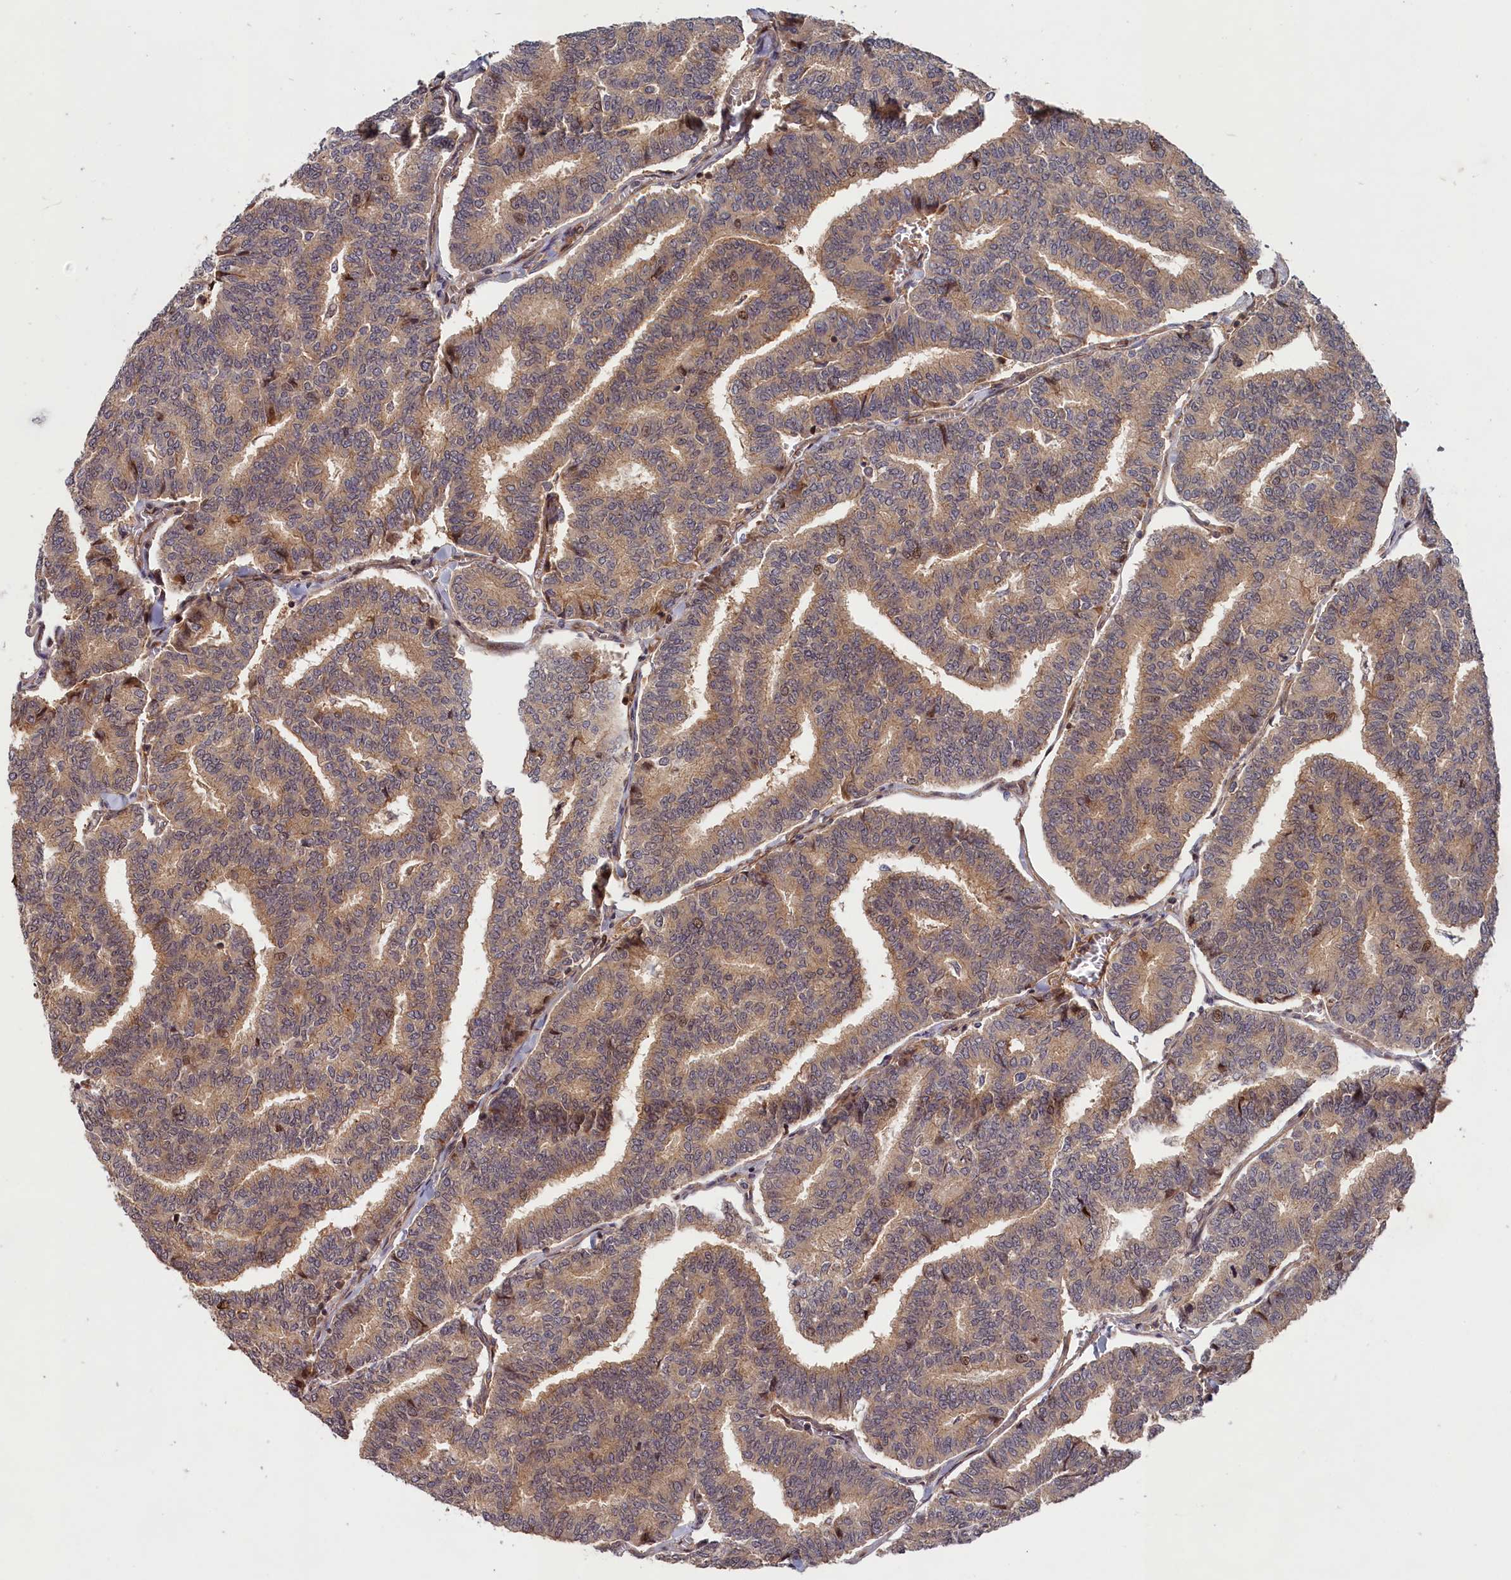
{"staining": {"intensity": "weak", "quantity": ">75%", "location": "cytoplasmic/membranous"}, "tissue": "thyroid cancer", "cell_type": "Tumor cells", "image_type": "cancer", "snomed": [{"axis": "morphology", "description": "Papillary adenocarcinoma, NOS"}, {"axis": "topography", "description": "Thyroid gland"}], "caption": "Weak cytoplasmic/membranous staining for a protein is appreciated in approximately >75% of tumor cells of thyroid cancer (papillary adenocarcinoma) using IHC.", "gene": "CEP44", "patient": {"sex": "female", "age": 35}}